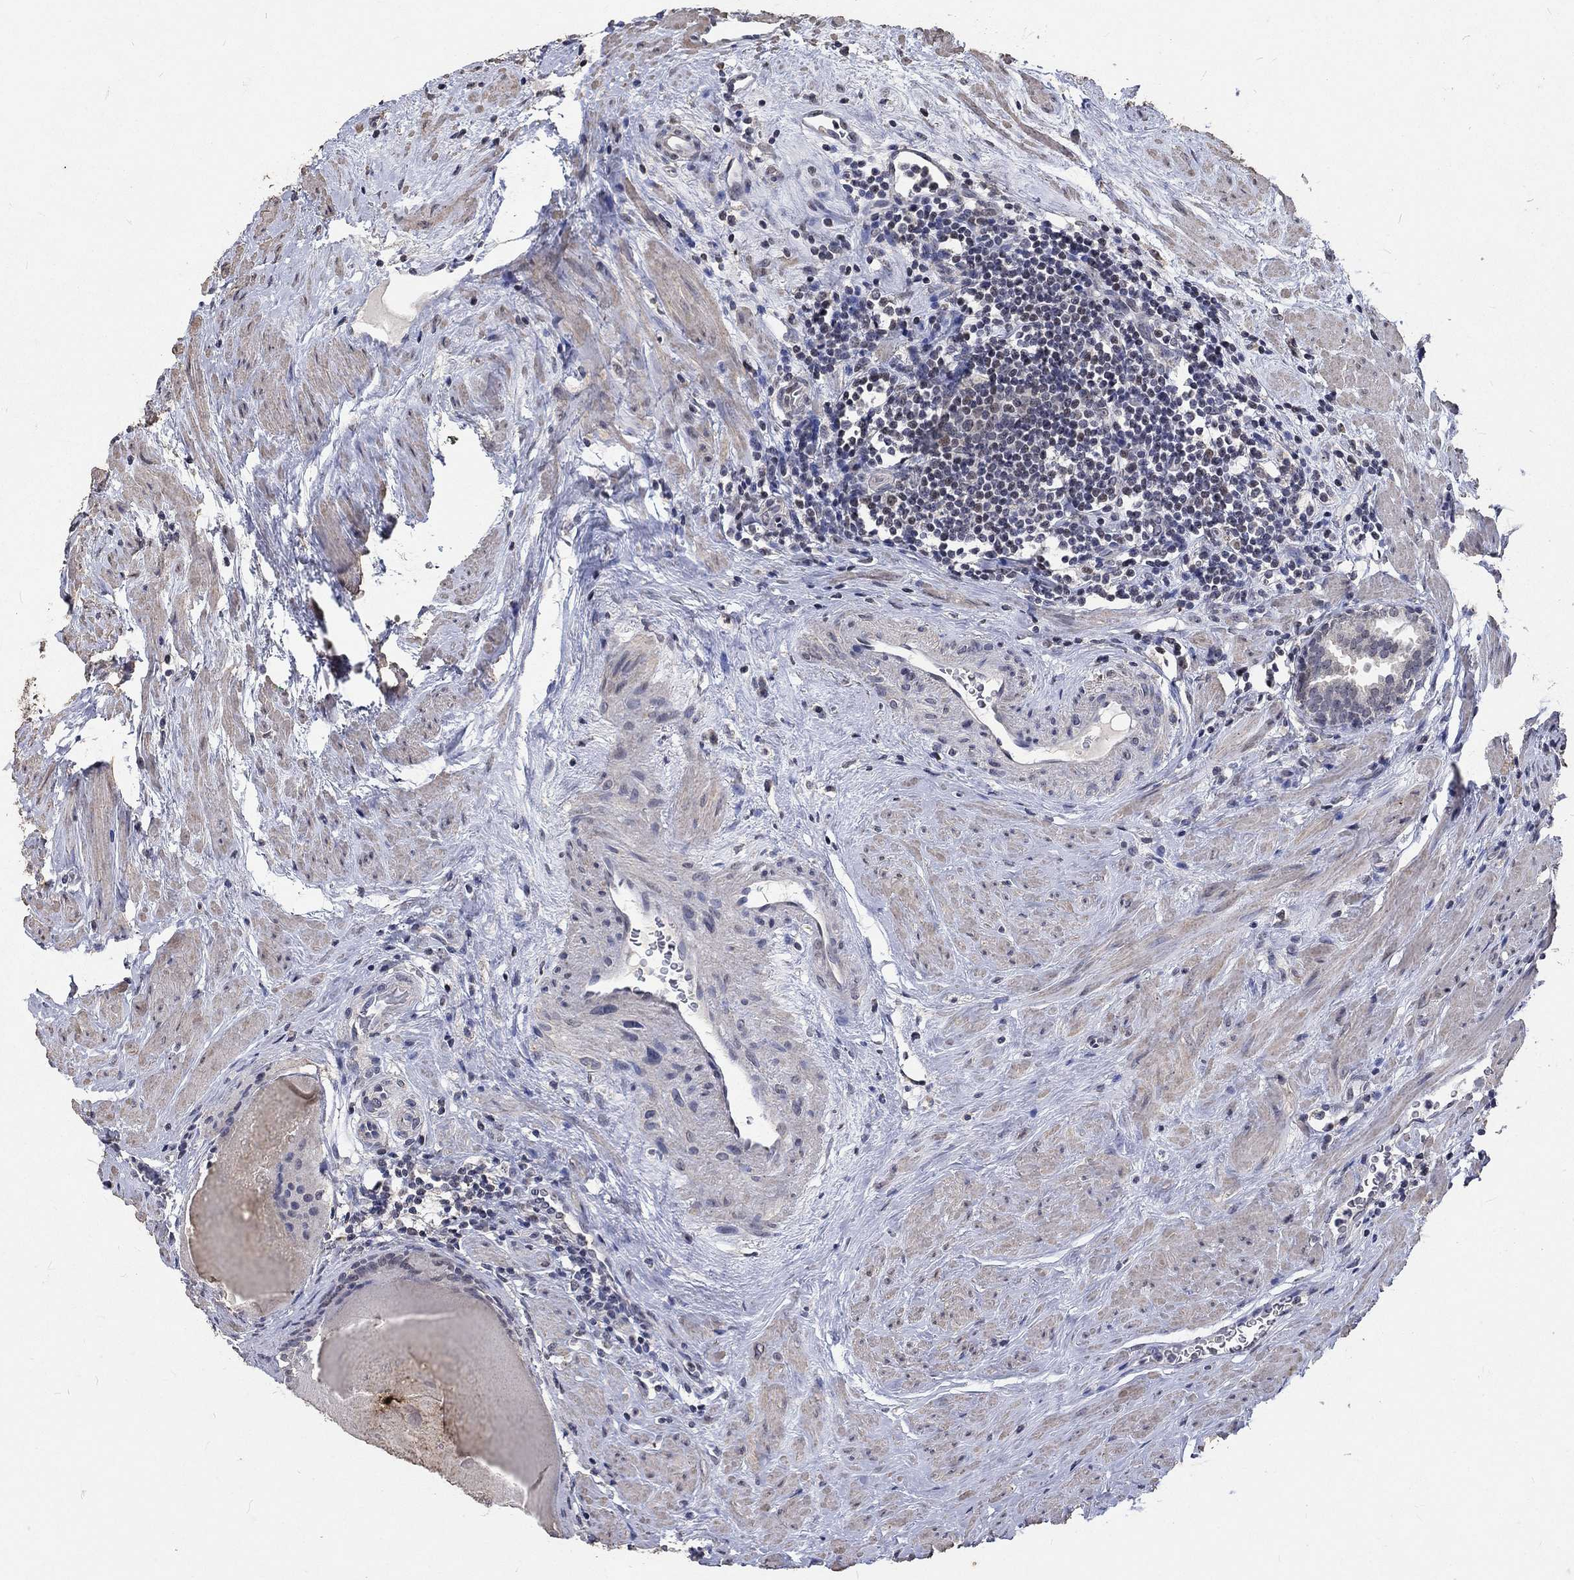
{"staining": {"intensity": "negative", "quantity": "none", "location": "none"}, "tissue": "prostate cancer", "cell_type": "Tumor cells", "image_type": "cancer", "snomed": [{"axis": "morphology", "description": "Adenocarcinoma, NOS"}, {"axis": "morphology", "description": "Adenocarcinoma, High grade"}, {"axis": "topography", "description": "Prostate"}], "caption": "Tumor cells are negative for protein expression in human prostate cancer.", "gene": "SPATA33", "patient": {"sex": "male", "age": 64}}